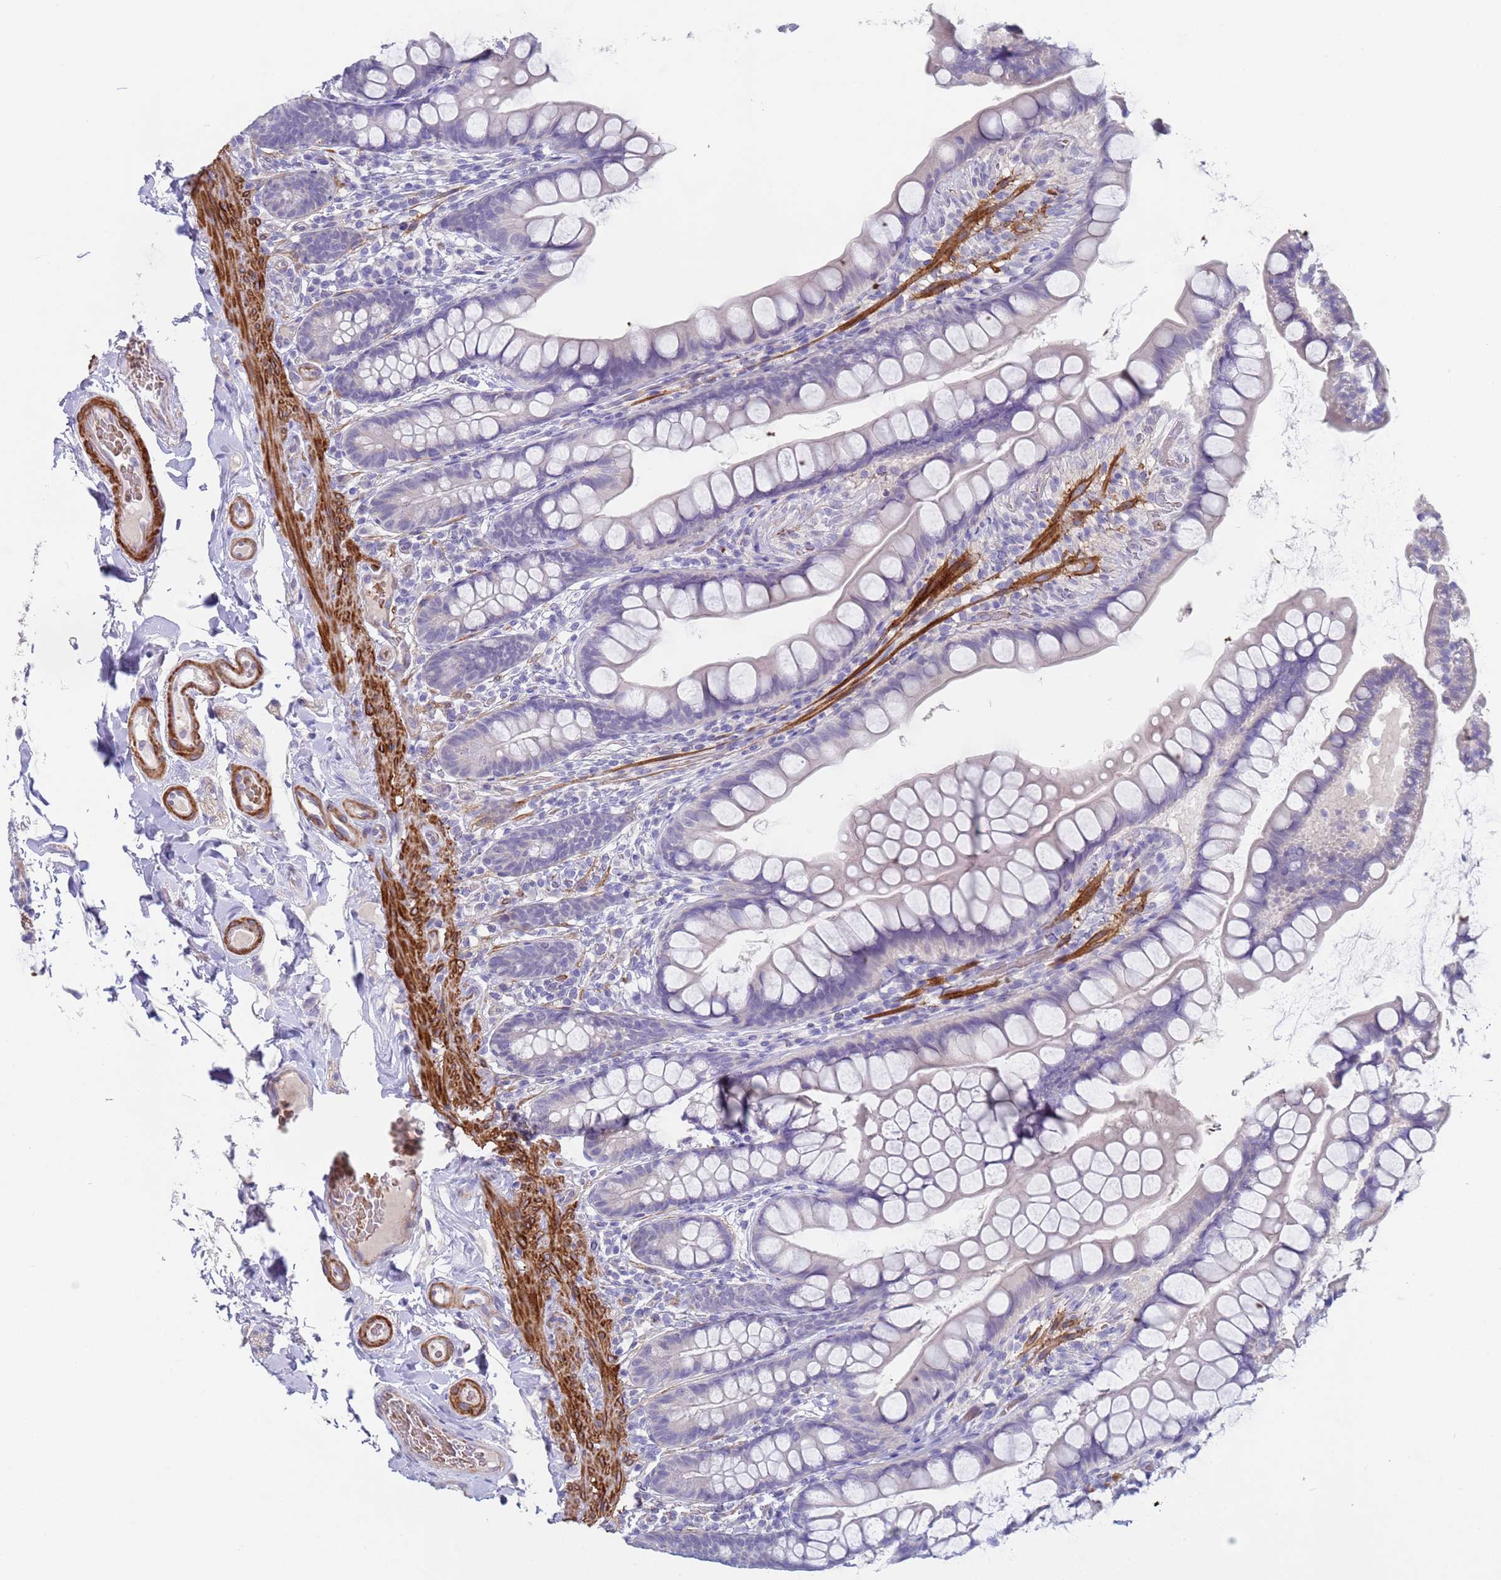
{"staining": {"intensity": "negative", "quantity": "none", "location": "none"}, "tissue": "small intestine", "cell_type": "Glandular cells", "image_type": "normal", "snomed": [{"axis": "morphology", "description": "Normal tissue, NOS"}, {"axis": "topography", "description": "Small intestine"}], "caption": "Immunohistochemistry image of benign human small intestine stained for a protein (brown), which reveals no expression in glandular cells. (DAB (3,3'-diaminobenzidine) immunohistochemistry (IHC), high magnification).", "gene": "KBTBD3", "patient": {"sex": "male", "age": 70}}